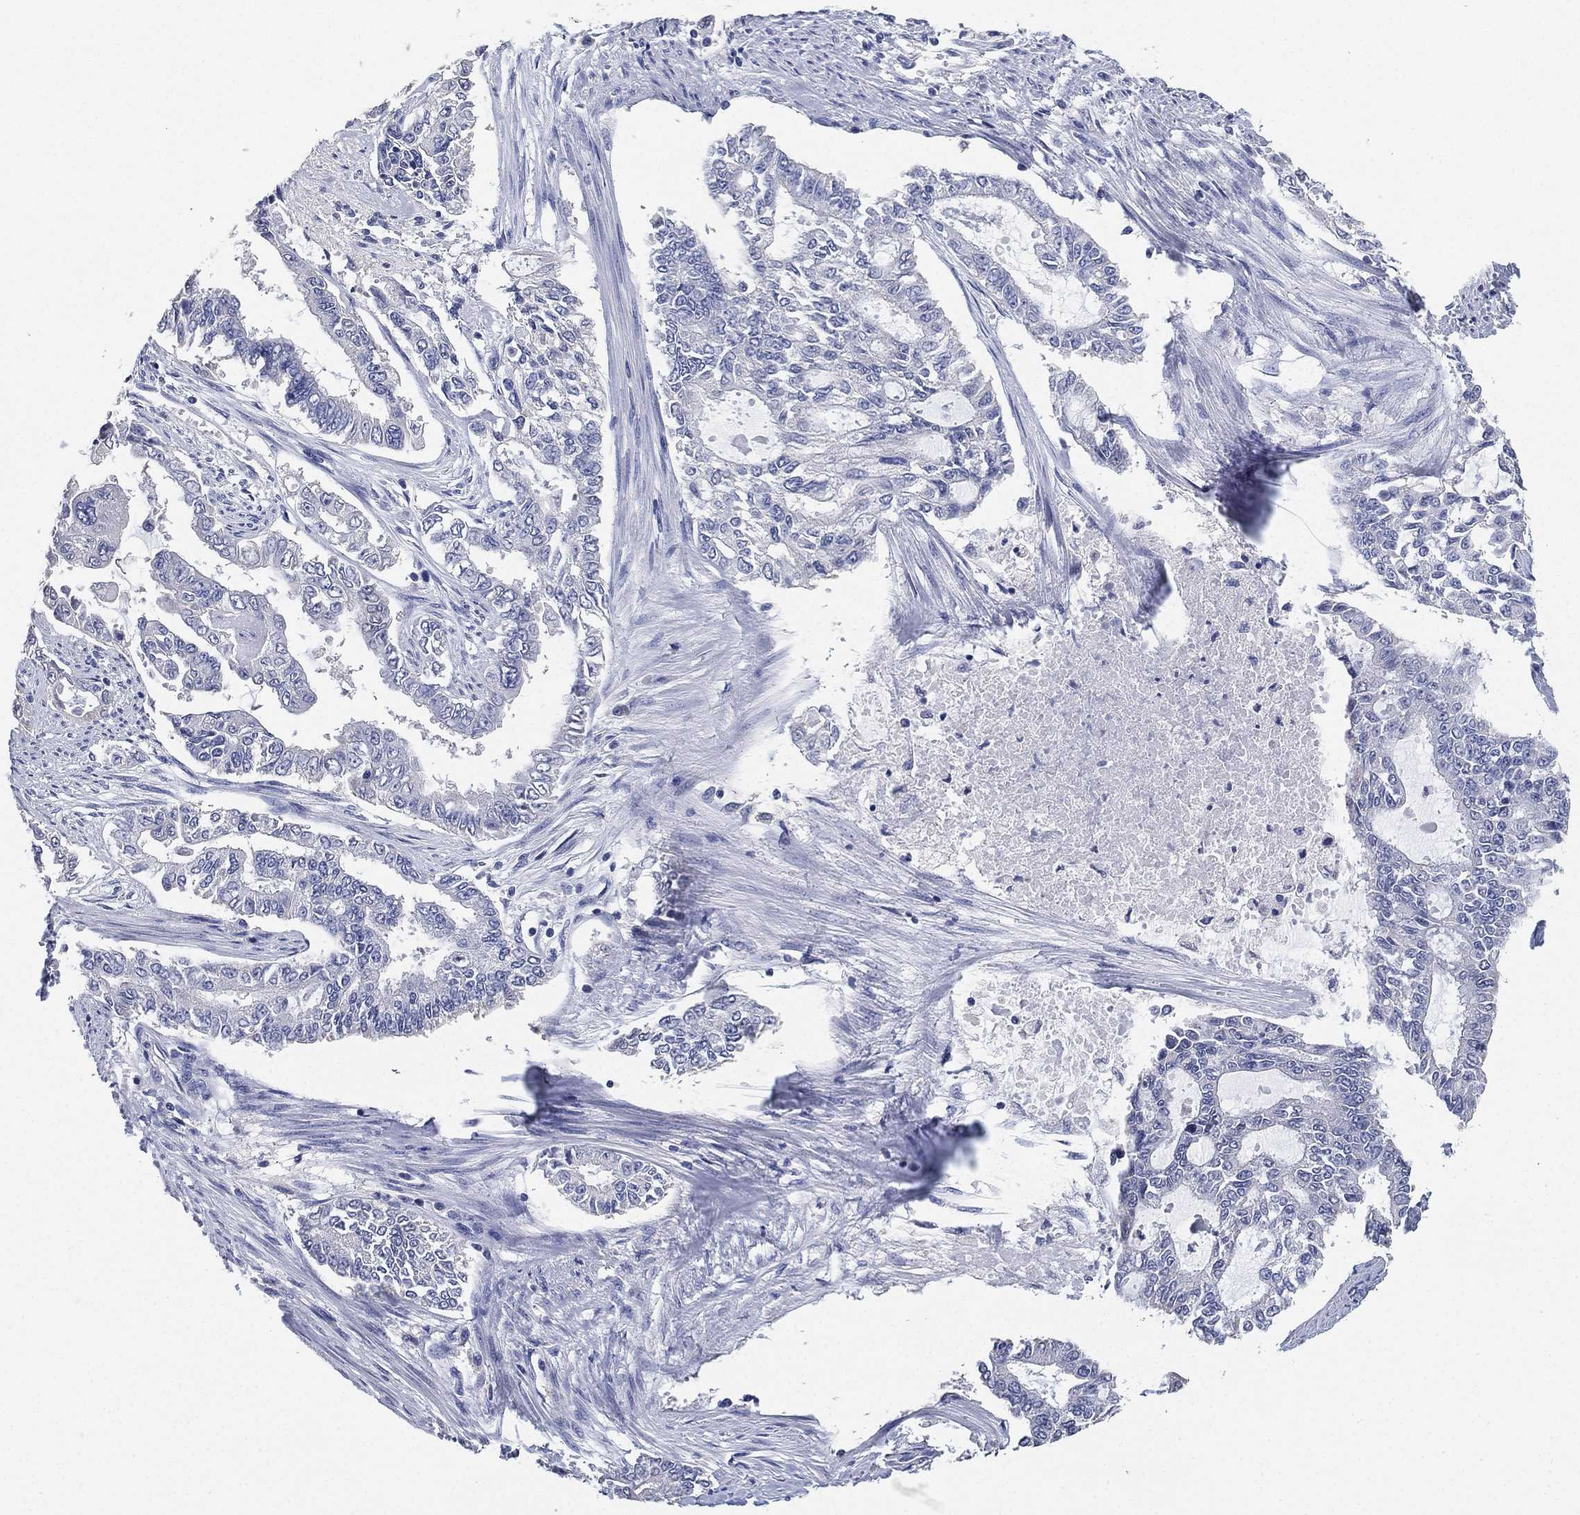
{"staining": {"intensity": "negative", "quantity": "none", "location": "none"}, "tissue": "endometrial cancer", "cell_type": "Tumor cells", "image_type": "cancer", "snomed": [{"axis": "morphology", "description": "Adenocarcinoma, NOS"}, {"axis": "topography", "description": "Uterus"}], "caption": "Tumor cells show no significant positivity in adenocarcinoma (endometrial).", "gene": "IYD", "patient": {"sex": "female", "age": 59}}